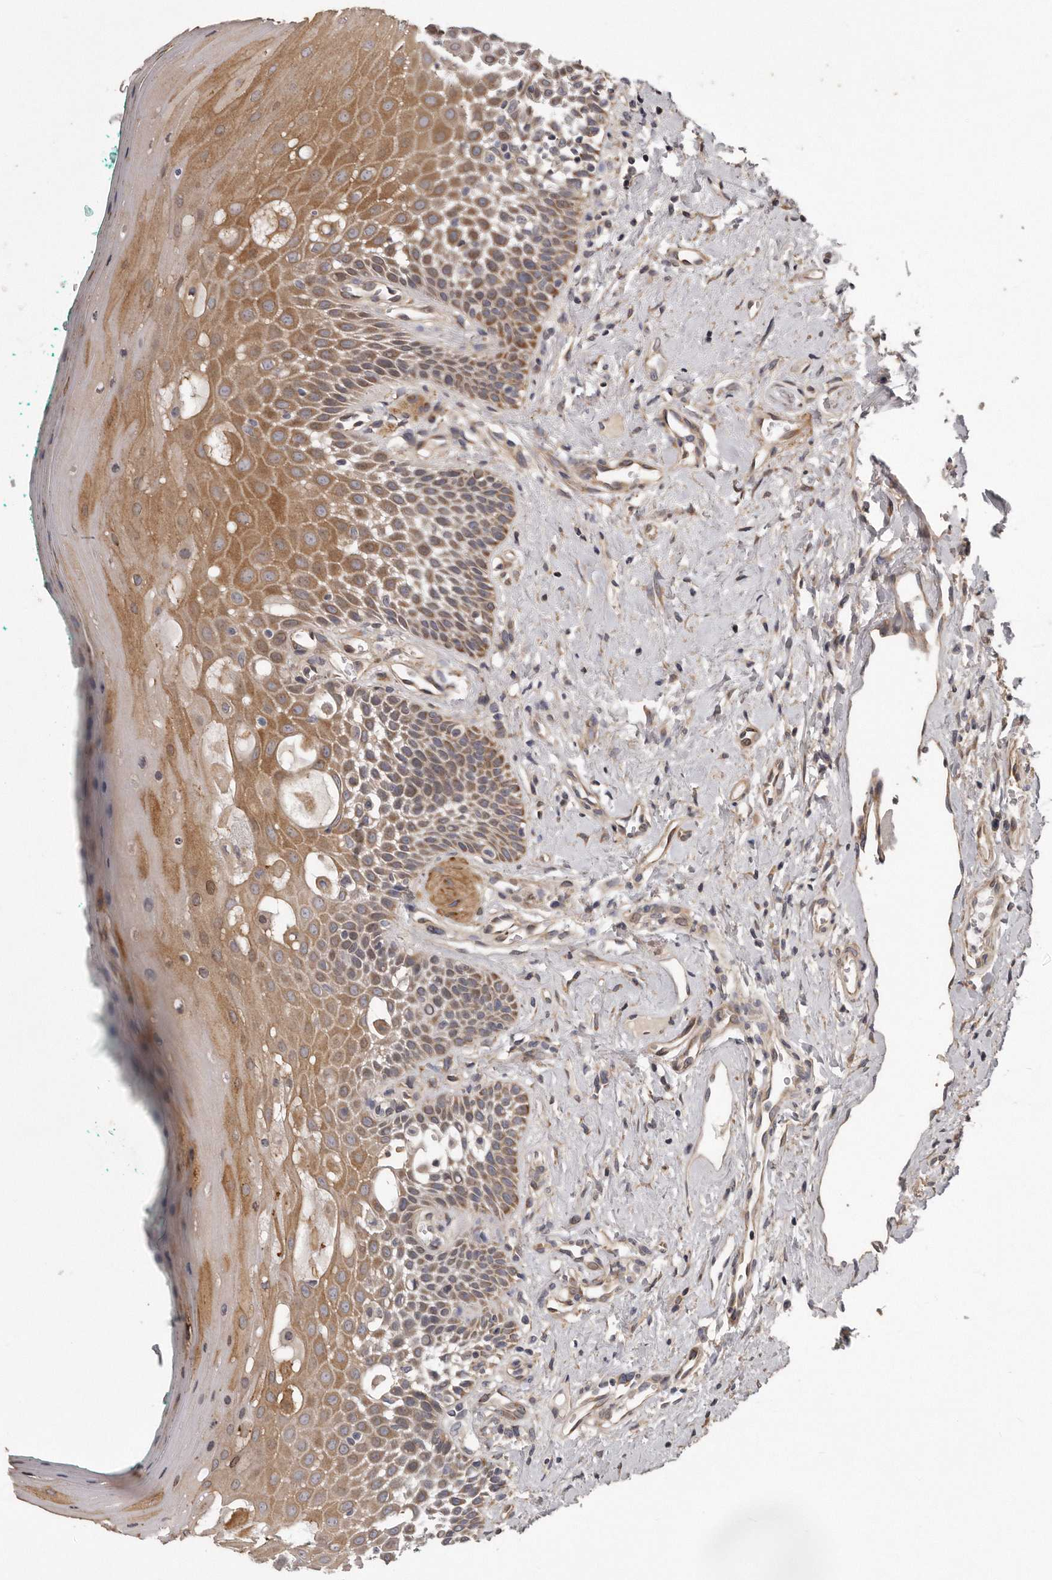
{"staining": {"intensity": "moderate", "quantity": ">75%", "location": "cytoplasmic/membranous"}, "tissue": "oral mucosa", "cell_type": "Squamous epithelial cells", "image_type": "normal", "snomed": [{"axis": "morphology", "description": "Normal tissue, NOS"}, {"axis": "topography", "description": "Oral tissue"}], "caption": "Protein analysis of unremarkable oral mucosa displays moderate cytoplasmic/membranous positivity in about >75% of squamous epithelial cells. The protein is stained brown, and the nuclei are stained in blue (DAB (3,3'-diaminobenzidine) IHC with brightfield microscopy, high magnification).", "gene": "ARMCX1", "patient": {"sex": "female", "age": 70}}